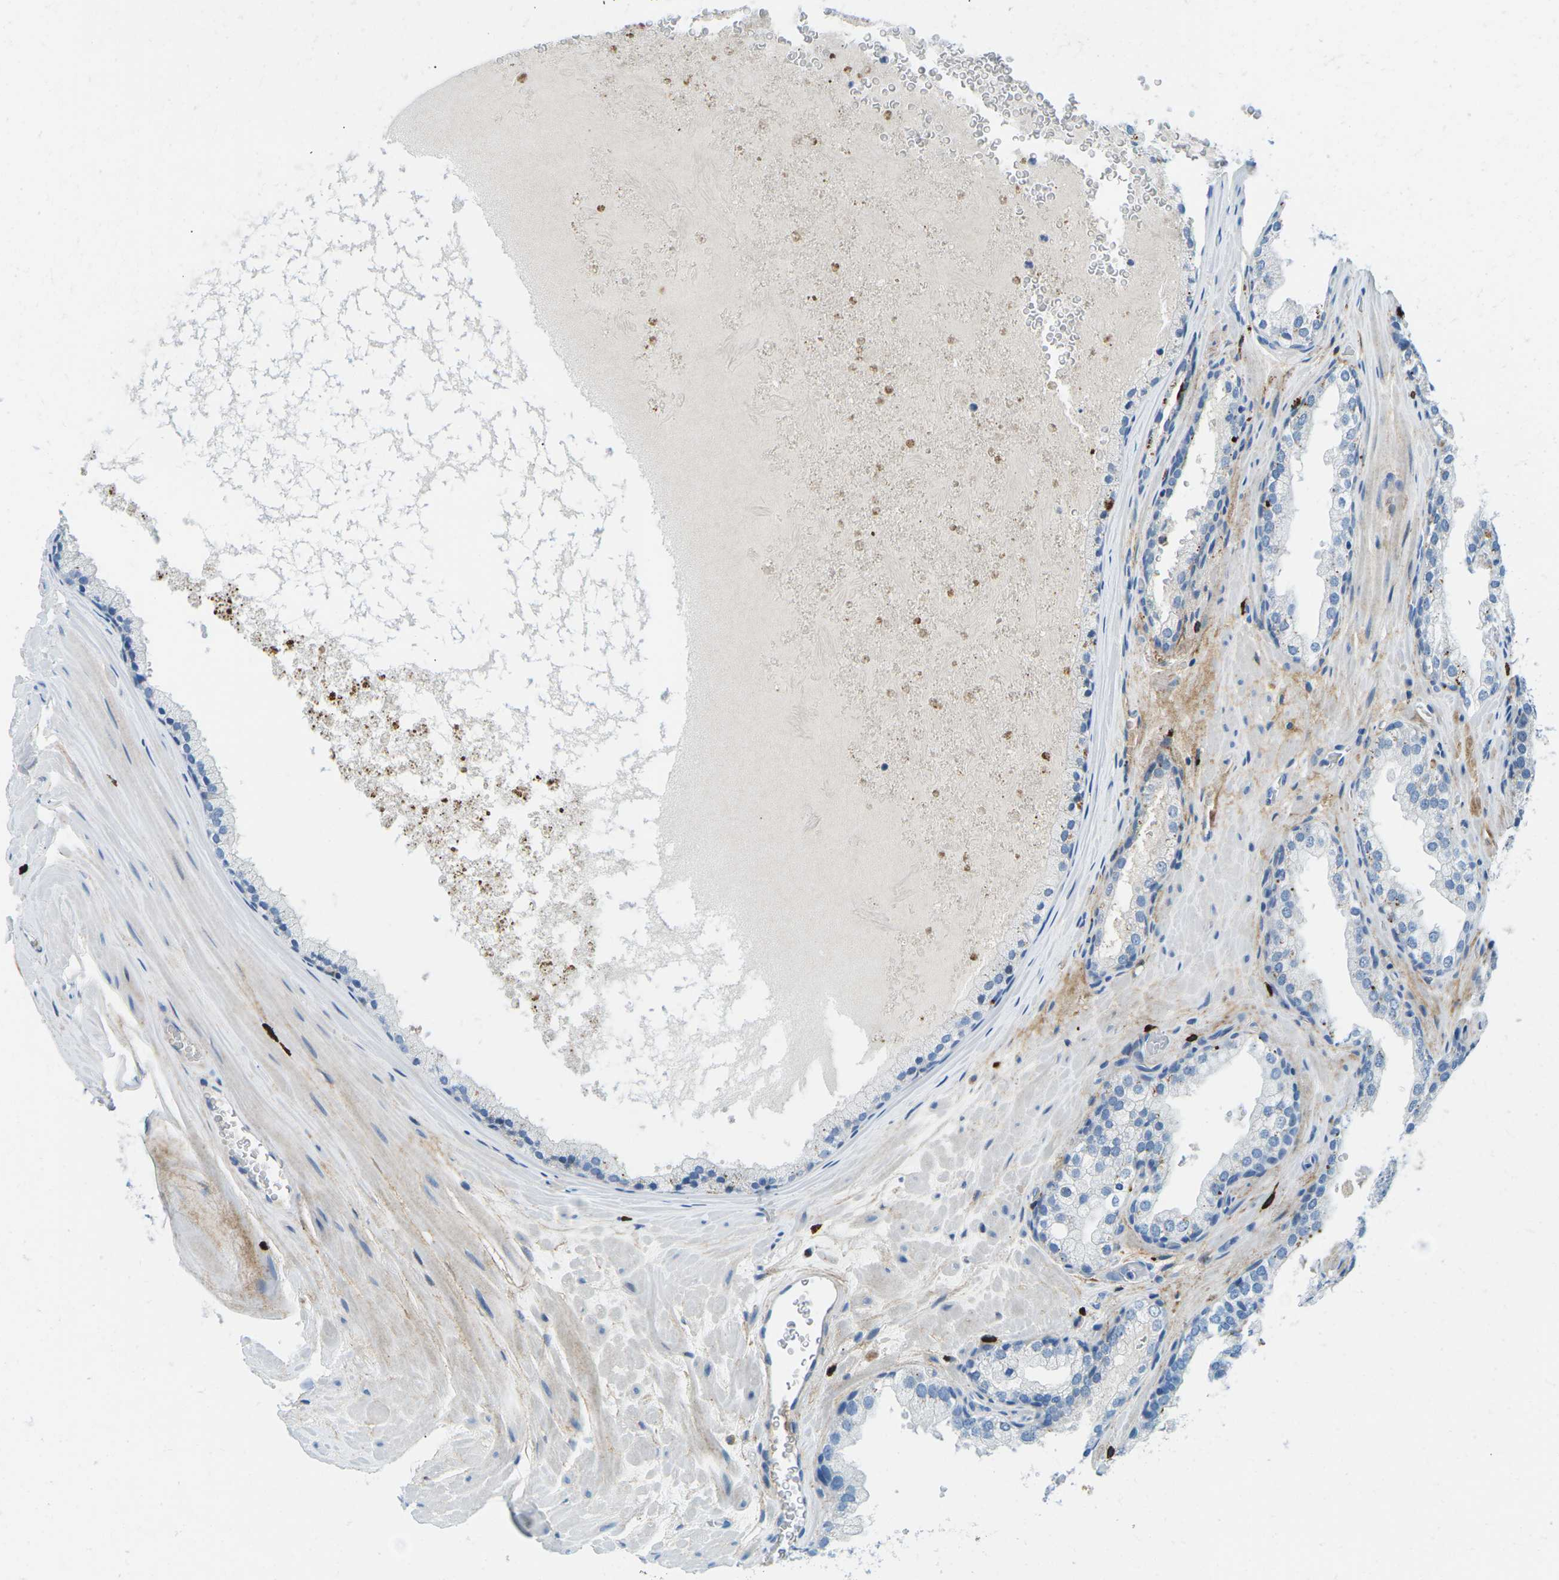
{"staining": {"intensity": "negative", "quantity": "none", "location": "none"}, "tissue": "prostate cancer", "cell_type": "Tumor cells", "image_type": "cancer", "snomed": [{"axis": "morphology", "description": "Adenocarcinoma, High grade"}, {"axis": "topography", "description": "Prostate"}], "caption": "Tumor cells are negative for brown protein staining in prostate adenocarcinoma (high-grade).", "gene": "CFB", "patient": {"sex": "male", "age": 60}}